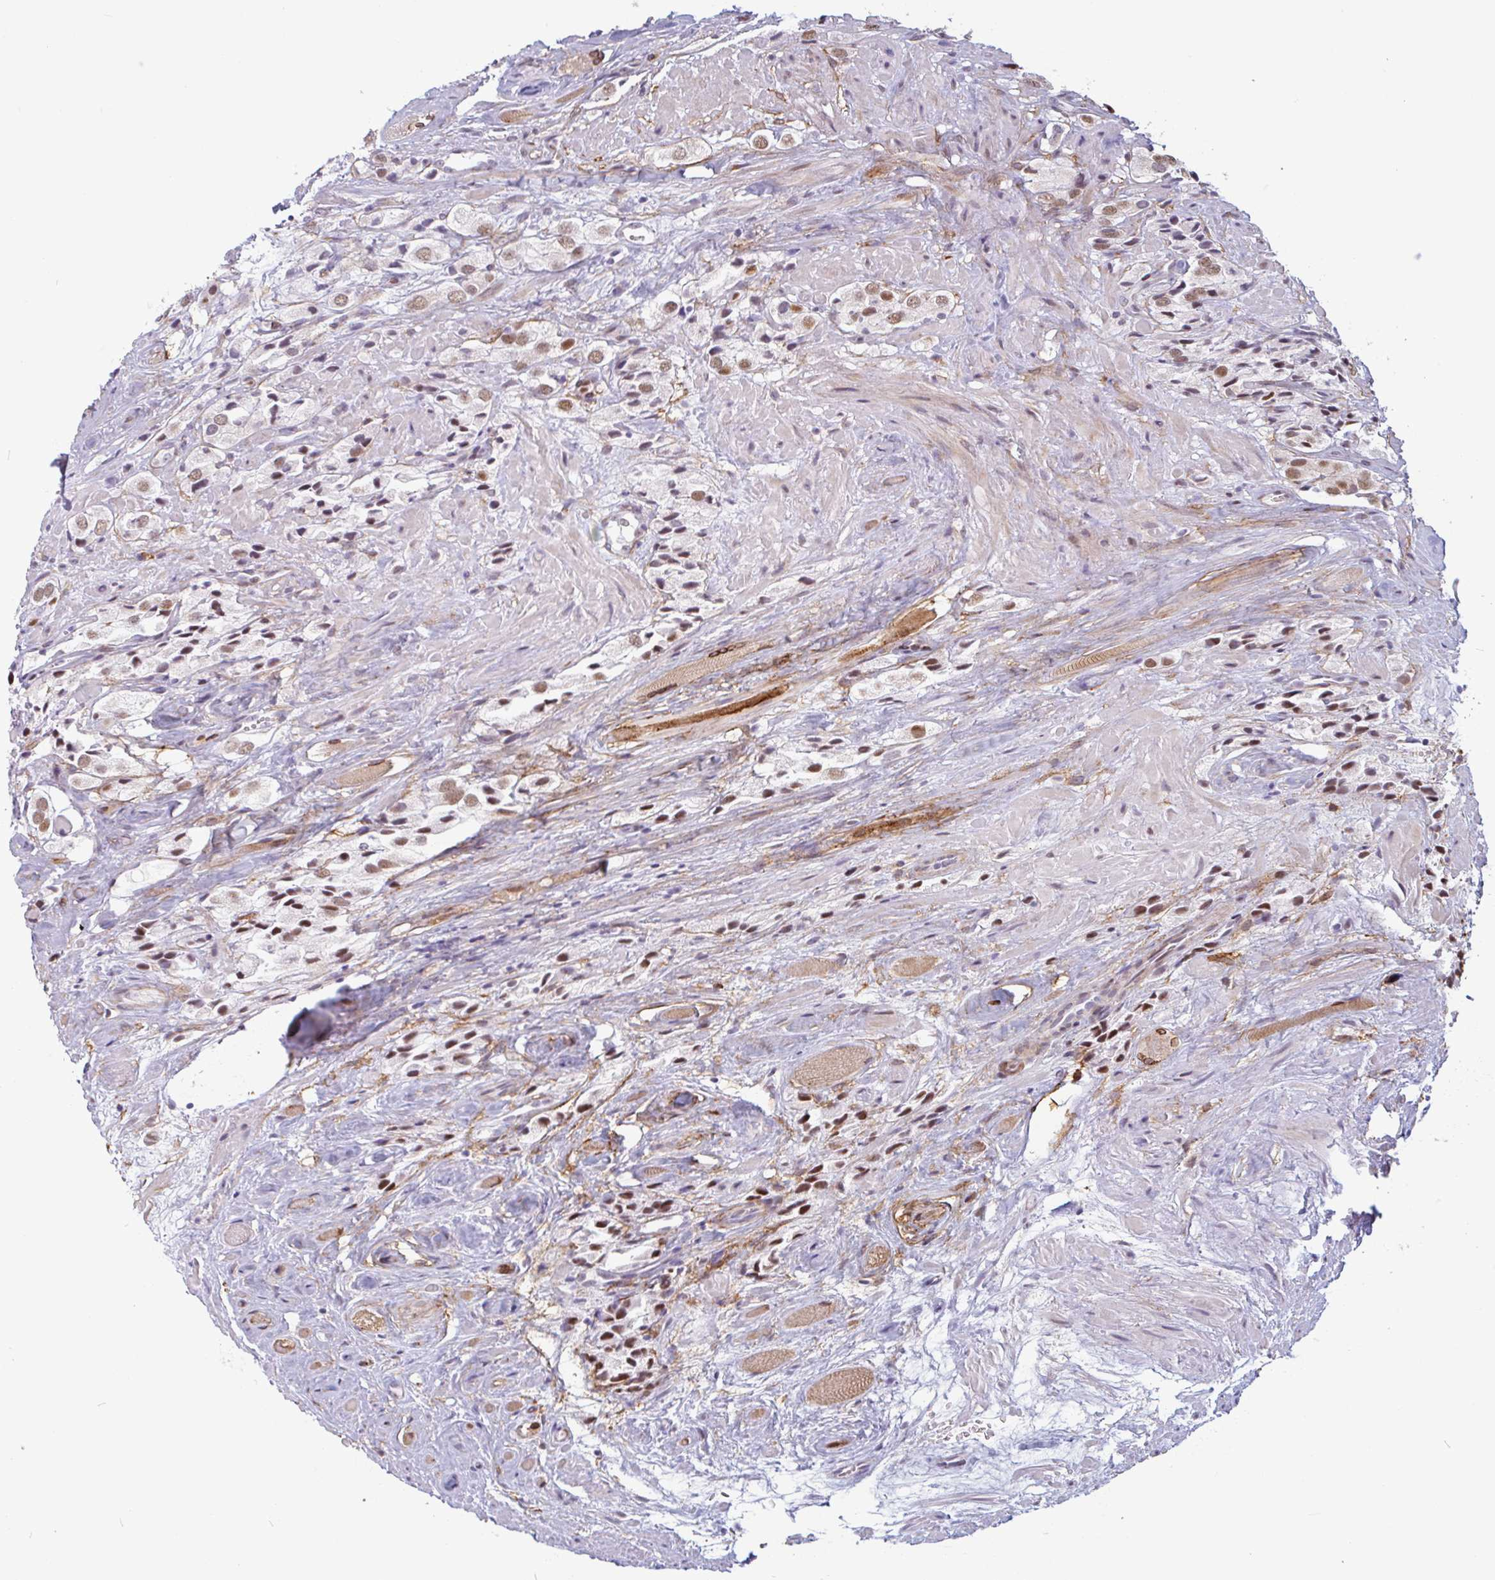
{"staining": {"intensity": "moderate", "quantity": "25%-75%", "location": "nuclear"}, "tissue": "prostate cancer", "cell_type": "Tumor cells", "image_type": "cancer", "snomed": [{"axis": "morphology", "description": "Adenocarcinoma, High grade"}, {"axis": "topography", "description": "Prostate and seminal vesicle, NOS"}], "caption": "Protein expression analysis of human prostate cancer (high-grade adenocarcinoma) reveals moderate nuclear expression in approximately 25%-75% of tumor cells.", "gene": "TMEM119", "patient": {"sex": "male", "age": 64}}